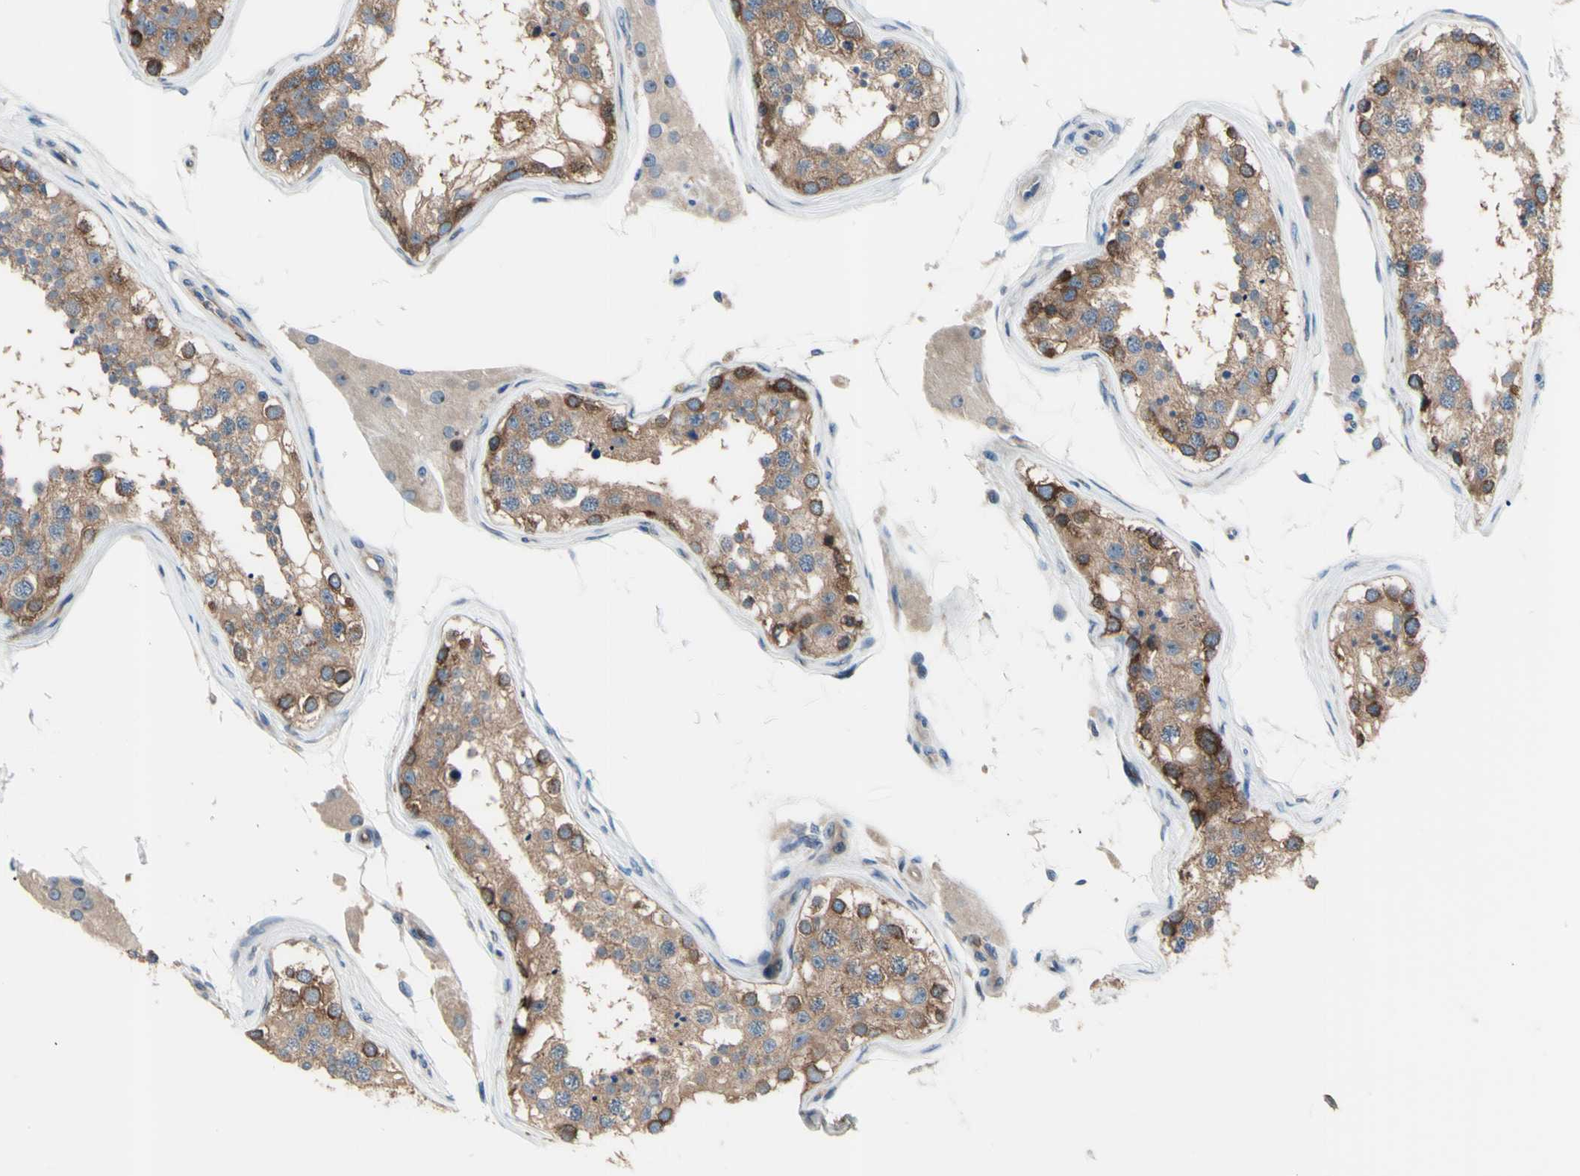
{"staining": {"intensity": "strong", "quantity": ">75%", "location": "cytoplasmic/membranous,nuclear"}, "tissue": "testis", "cell_type": "Cells in seminiferous ducts", "image_type": "normal", "snomed": [{"axis": "morphology", "description": "Normal tissue, NOS"}, {"axis": "topography", "description": "Testis"}], "caption": "The histopathology image exhibits a brown stain indicating the presence of a protein in the cytoplasmic/membranous,nuclear of cells in seminiferous ducts in testis. The protein of interest is shown in brown color, while the nuclei are stained blue.", "gene": "USP9X", "patient": {"sex": "male", "age": 68}}